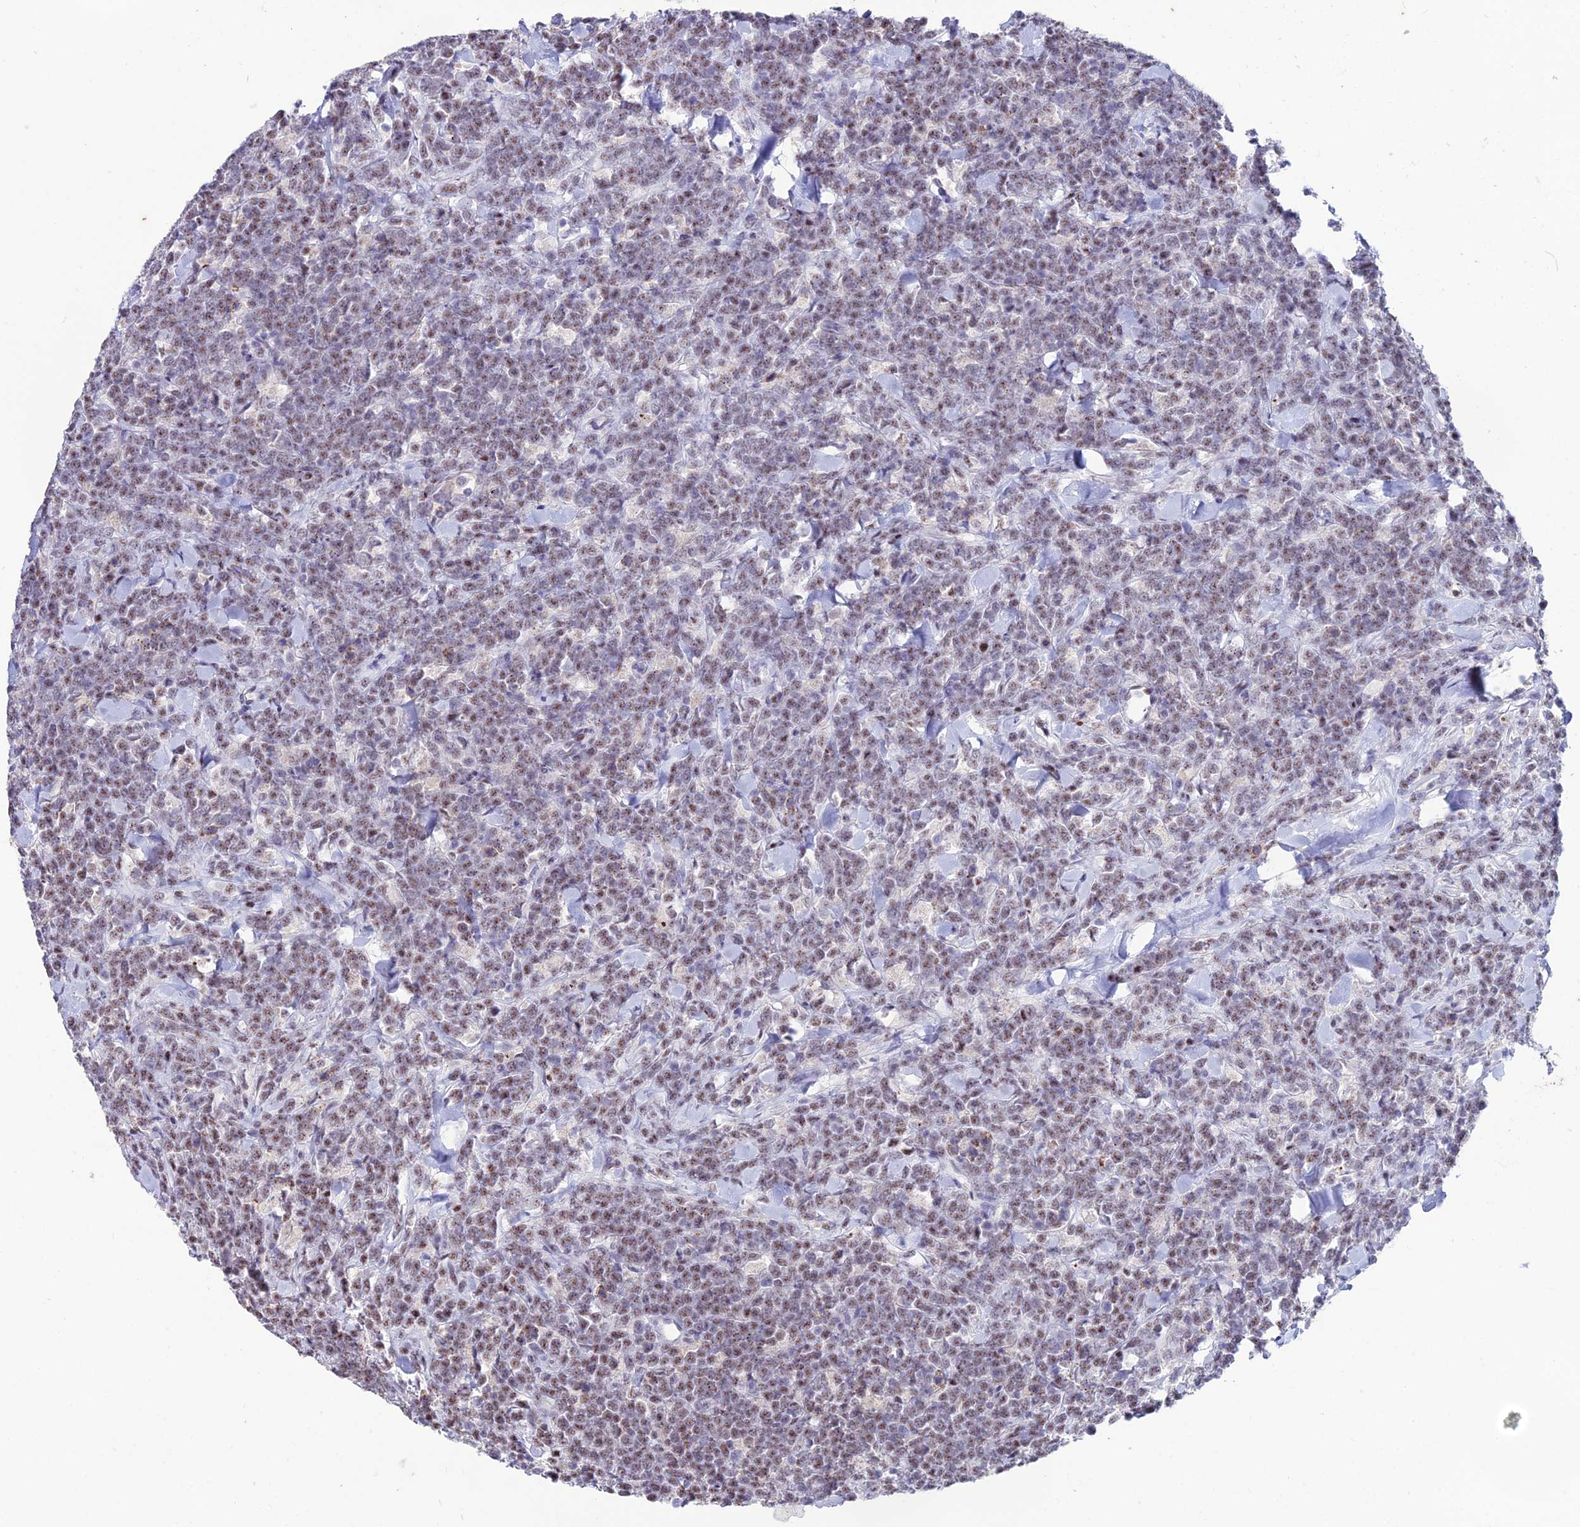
{"staining": {"intensity": "weak", "quantity": "25%-75%", "location": "nuclear"}, "tissue": "lymphoma", "cell_type": "Tumor cells", "image_type": "cancer", "snomed": [{"axis": "morphology", "description": "Malignant lymphoma, non-Hodgkin's type, High grade"}, {"axis": "topography", "description": "Small intestine"}], "caption": "Lymphoma stained with a protein marker shows weak staining in tumor cells.", "gene": "MFSD2B", "patient": {"sex": "male", "age": 8}}